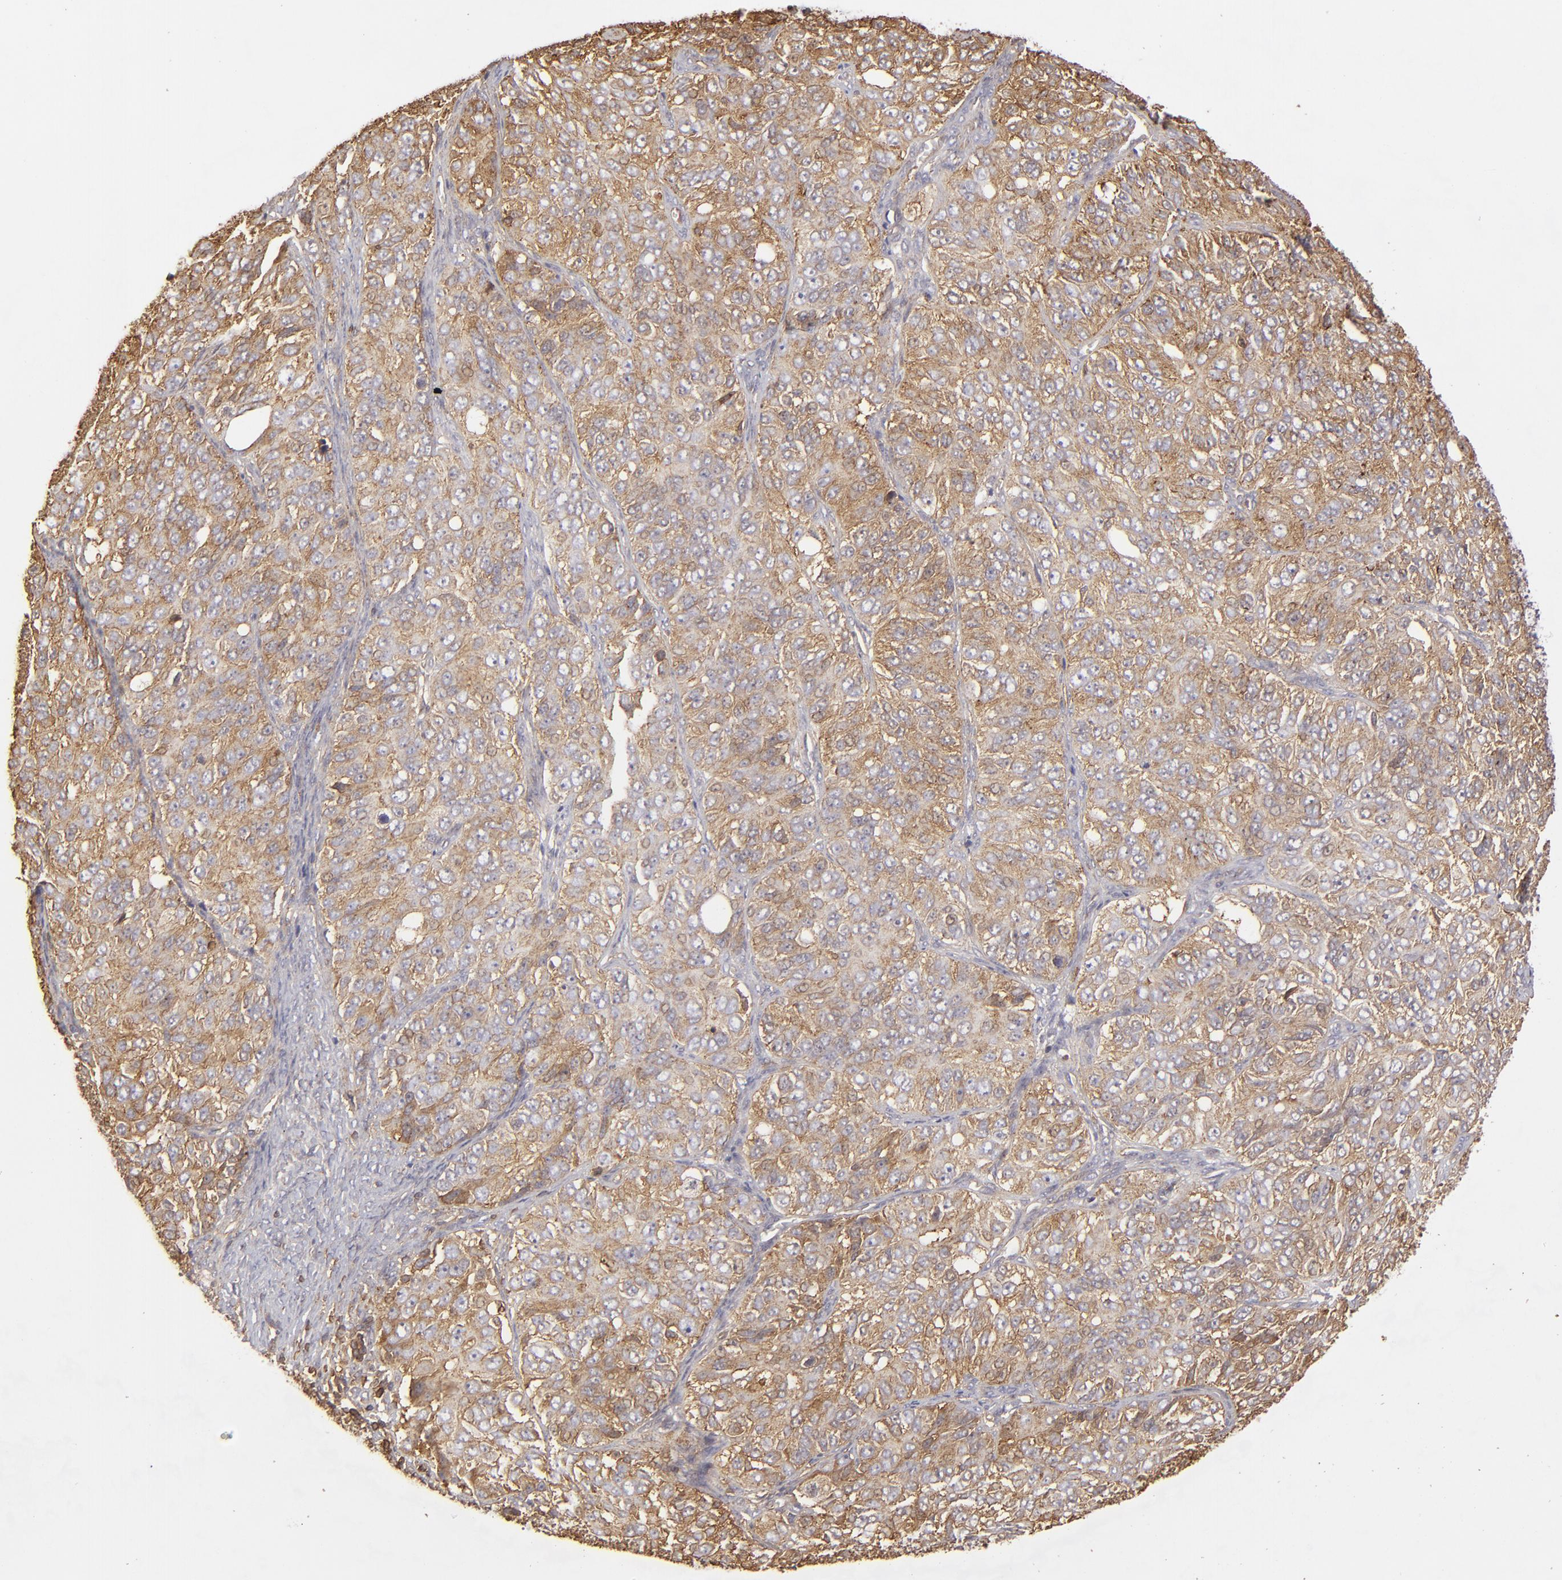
{"staining": {"intensity": "moderate", "quantity": ">75%", "location": "cytoplasmic/membranous"}, "tissue": "ovarian cancer", "cell_type": "Tumor cells", "image_type": "cancer", "snomed": [{"axis": "morphology", "description": "Carcinoma, endometroid"}, {"axis": "topography", "description": "Ovary"}], "caption": "IHC (DAB (3,3'-diaminobenzidine)) staining of ovarian cancer (endometroid carcinoma) shows moderate cytoplasmic/membranous protein positivity in approximately >75% of tumor cells.", "gene": "ACTB", "patient": {"sex": "female", "age": 51}}